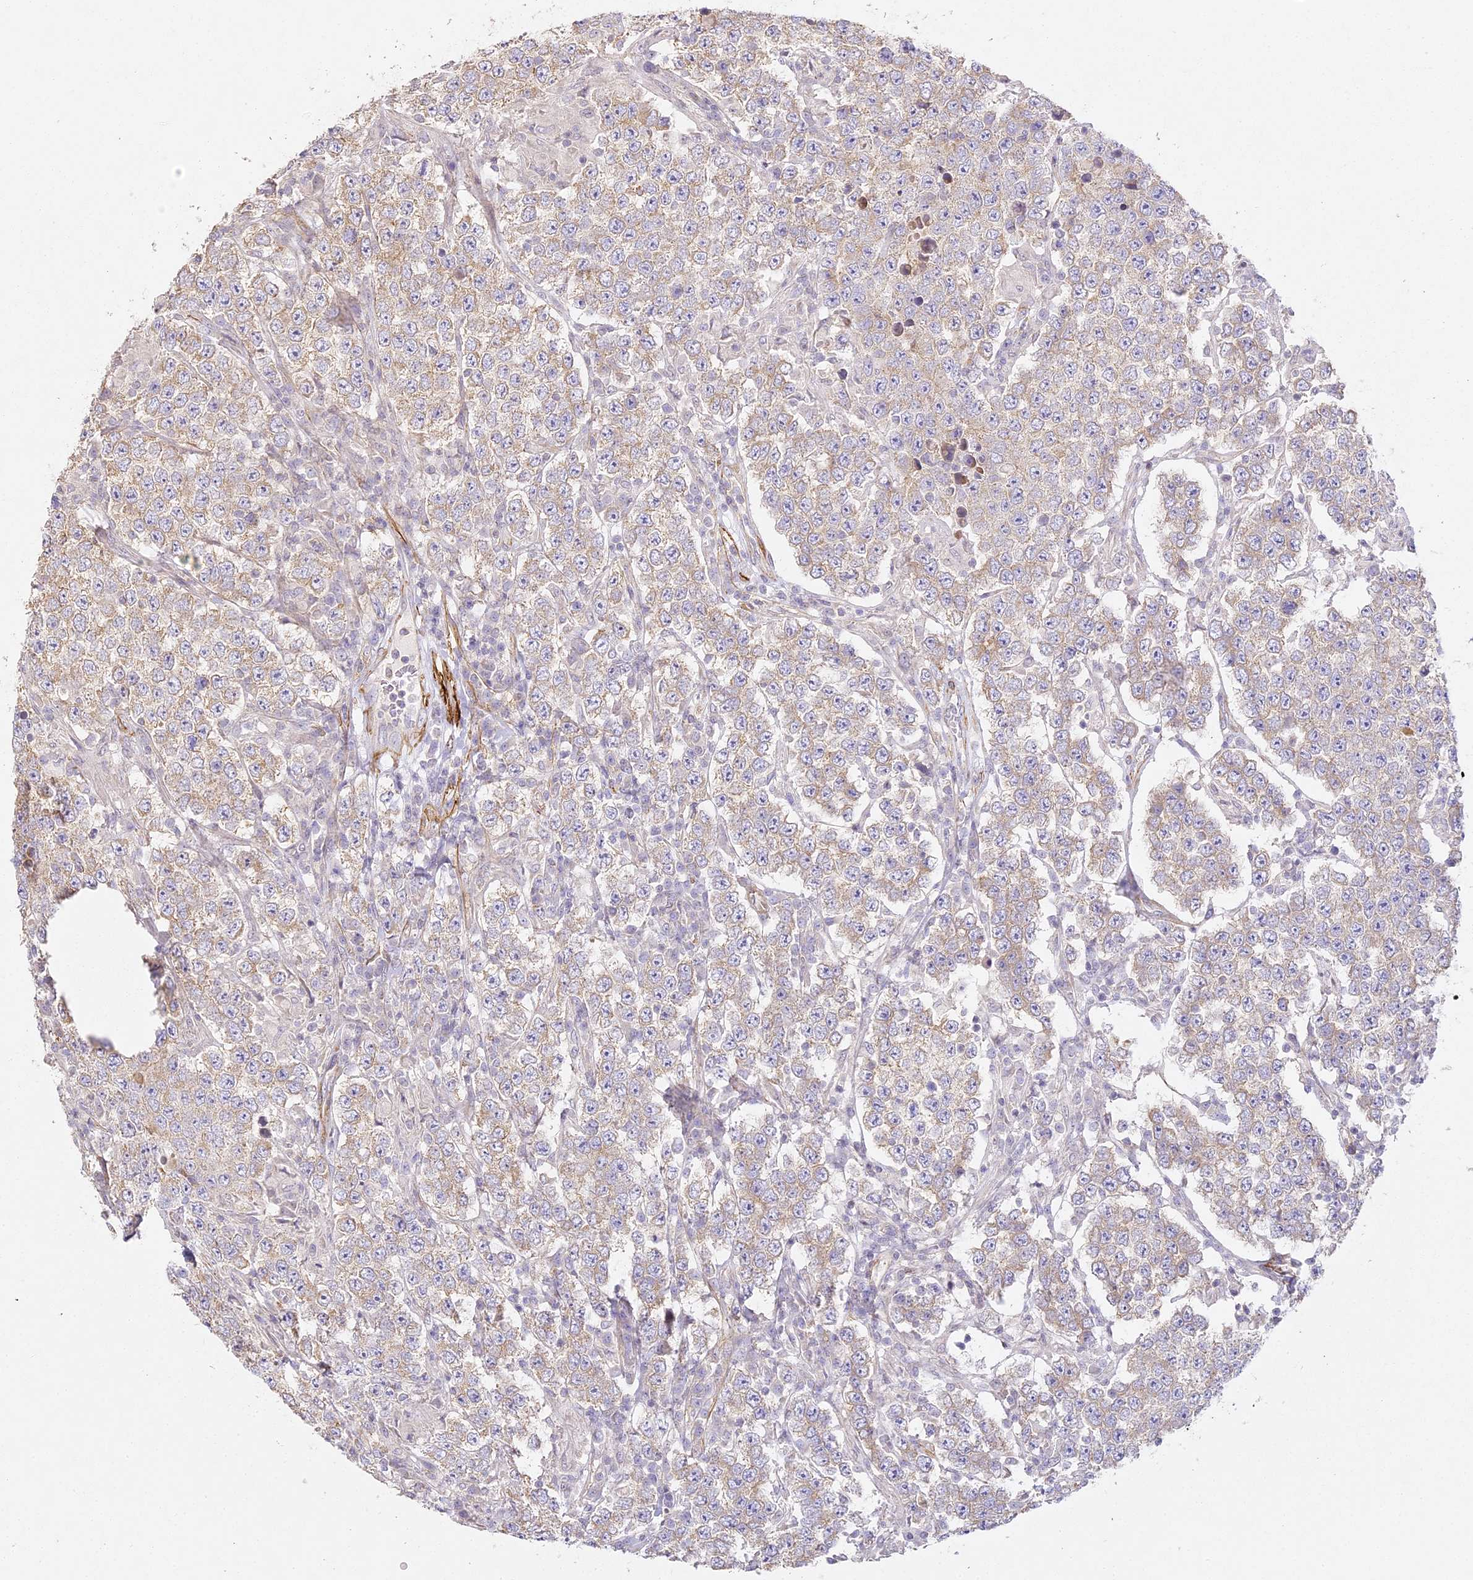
{"staining": {"intensity": "weak", "quantity": ">75%", "location": "cytoplasmic/membranous"}, "tissue": "testis cancer", "cell_type": "Tumor cells", "image_type": "cancer", "snomed": [{"axis": "morphology", "description": "Normal tissue, NOS"}, {"axis": "morphology", "description": "Urothelial carcinoma, High grade"}, {"axis": "morphology", "description": "Seminoma, NOS"}, {"axis": "morphology", "description": "Carcinoma, Embryonal, NOS"}, {"axis": "topography", "description": "Urinary bladder"}, {"axis": "topography", "description": "Testis"}], "caption": "Testis cancer (high-grade urothelial carcinoma) was stained to show a protein in brown. There is low levels of weak cytoplasmic/membranous expression in approximately >75% of tumor cells.", "gene": "MED28", "patient": {"sex": "male", "age": 41}}